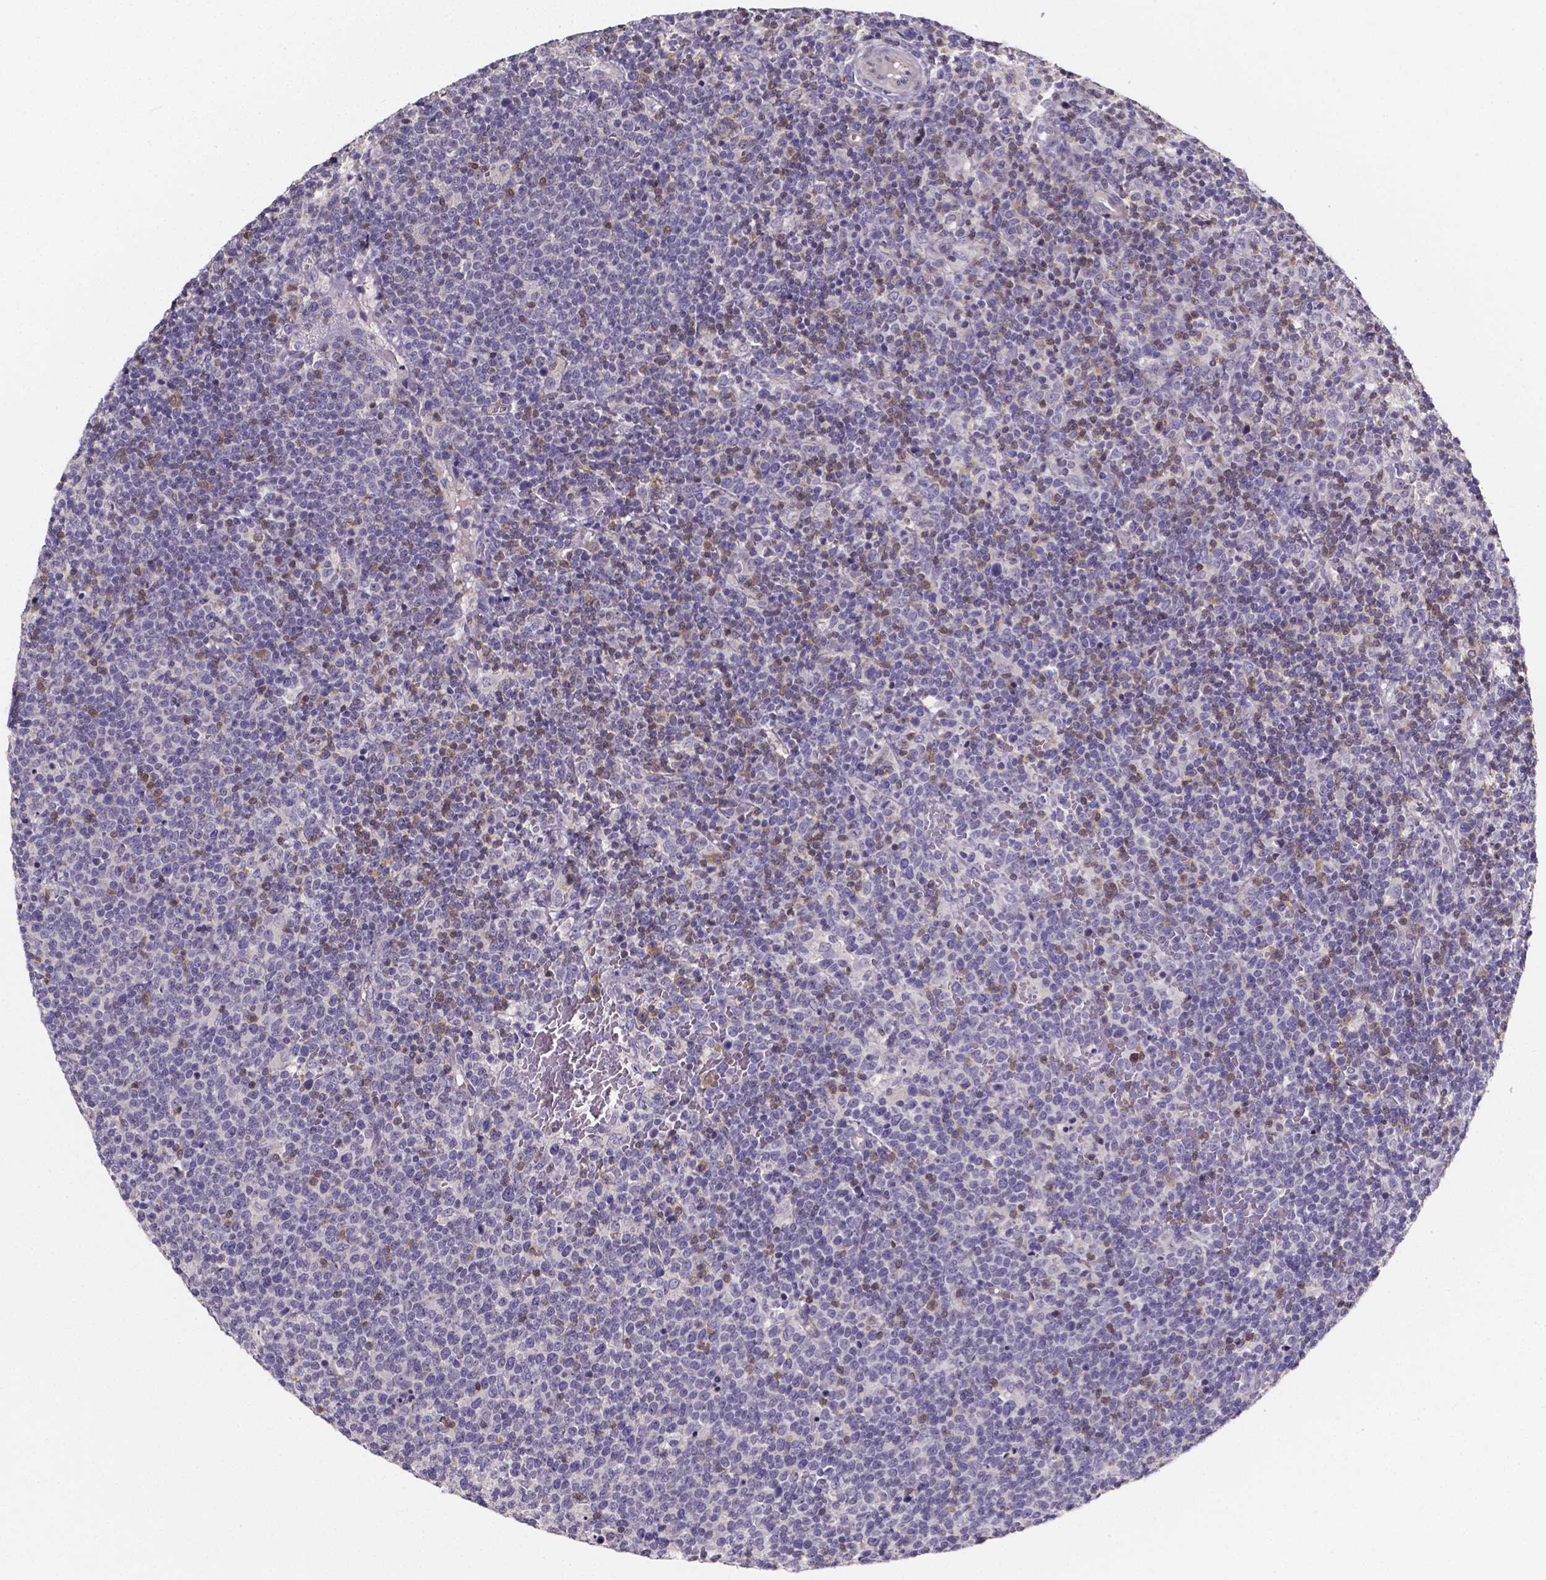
{"staining": {"intensity": "negative", "quantity": "none", "location": "none"}, "tissue": "lymphoma", "cell_type": "Tumor cells", "image_type": "cancer", "snomed": [{"axis": "morphology", "description": "Malignant lymphoma, non-Hodgkin's type, High grade"}, {"axis": "topography", "description": "Lymph node"}], "caption": "Immunohistochemistry (IHC) photomicrograph of neoplastic tissue: human lymphoma stained with DAB displays no significant protein staining in tumor cells. Brightfield microscopy of IHC stained with DAB (3,3'-diaminobenzidine) (brown) and hematoxylin (blue), captured at high magnification.", "gene": "THEMIS", "patient": {"sex": "male", "age": 61}}